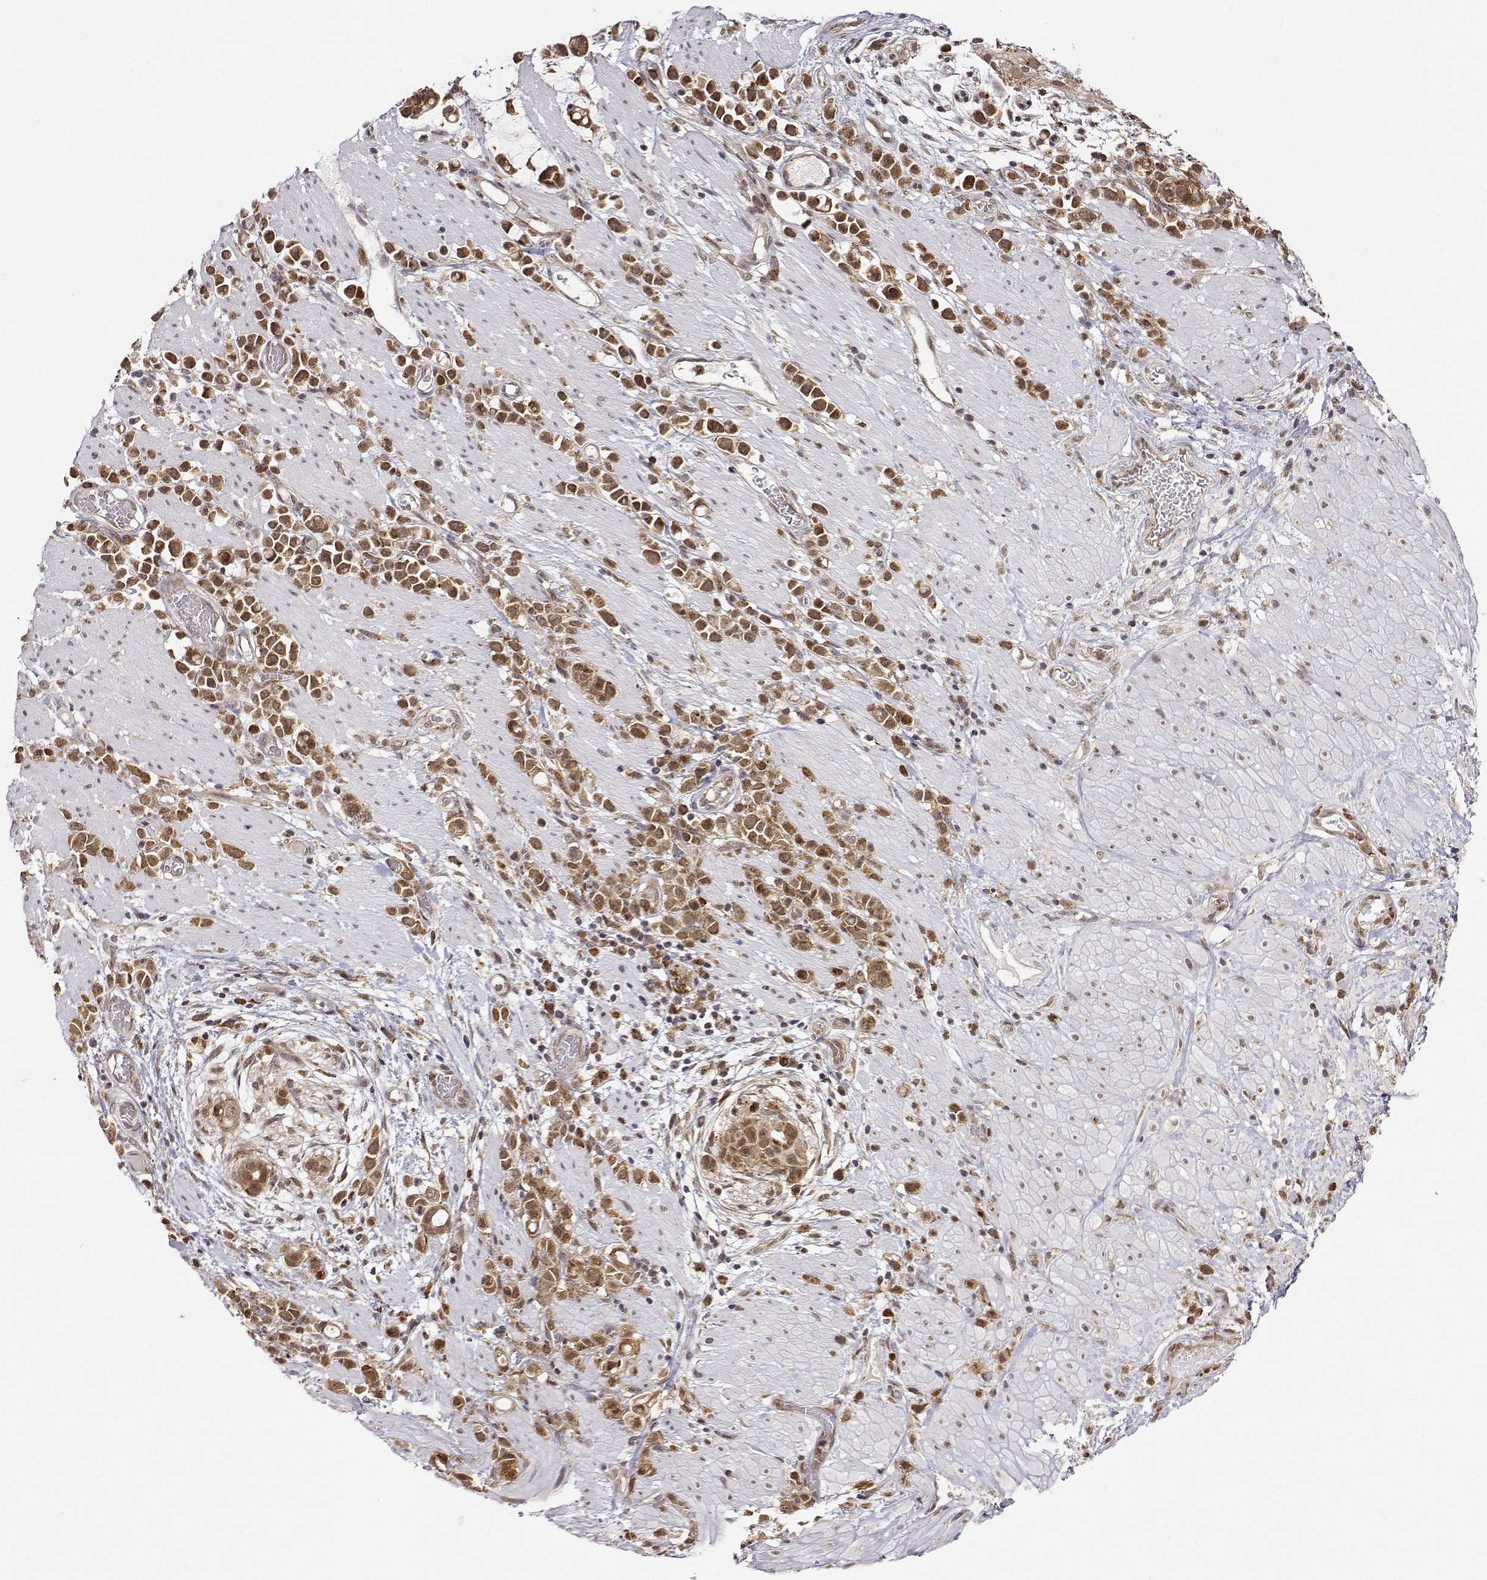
{"staining": {"intensity": "strong", "quantity": ">75%", "location": "cytoplasmic/membranous"}, "tissue": "stomach cancer", "cell_type": "Tumor cells", "image_type": "cancer", "snomed": [{"axis": "morphology", "description": "Adenocarcinoma, NOS"}, {"axis": "topography", "description": "Stomach"}], "caption": "Protein staining of stomach cancer tissue demonstrates strong cytoplasmic/membranous expression in approximately >75% of tumor cells.", "gene": "RNF13", "patient": {"sex": "male", "age": 82}}